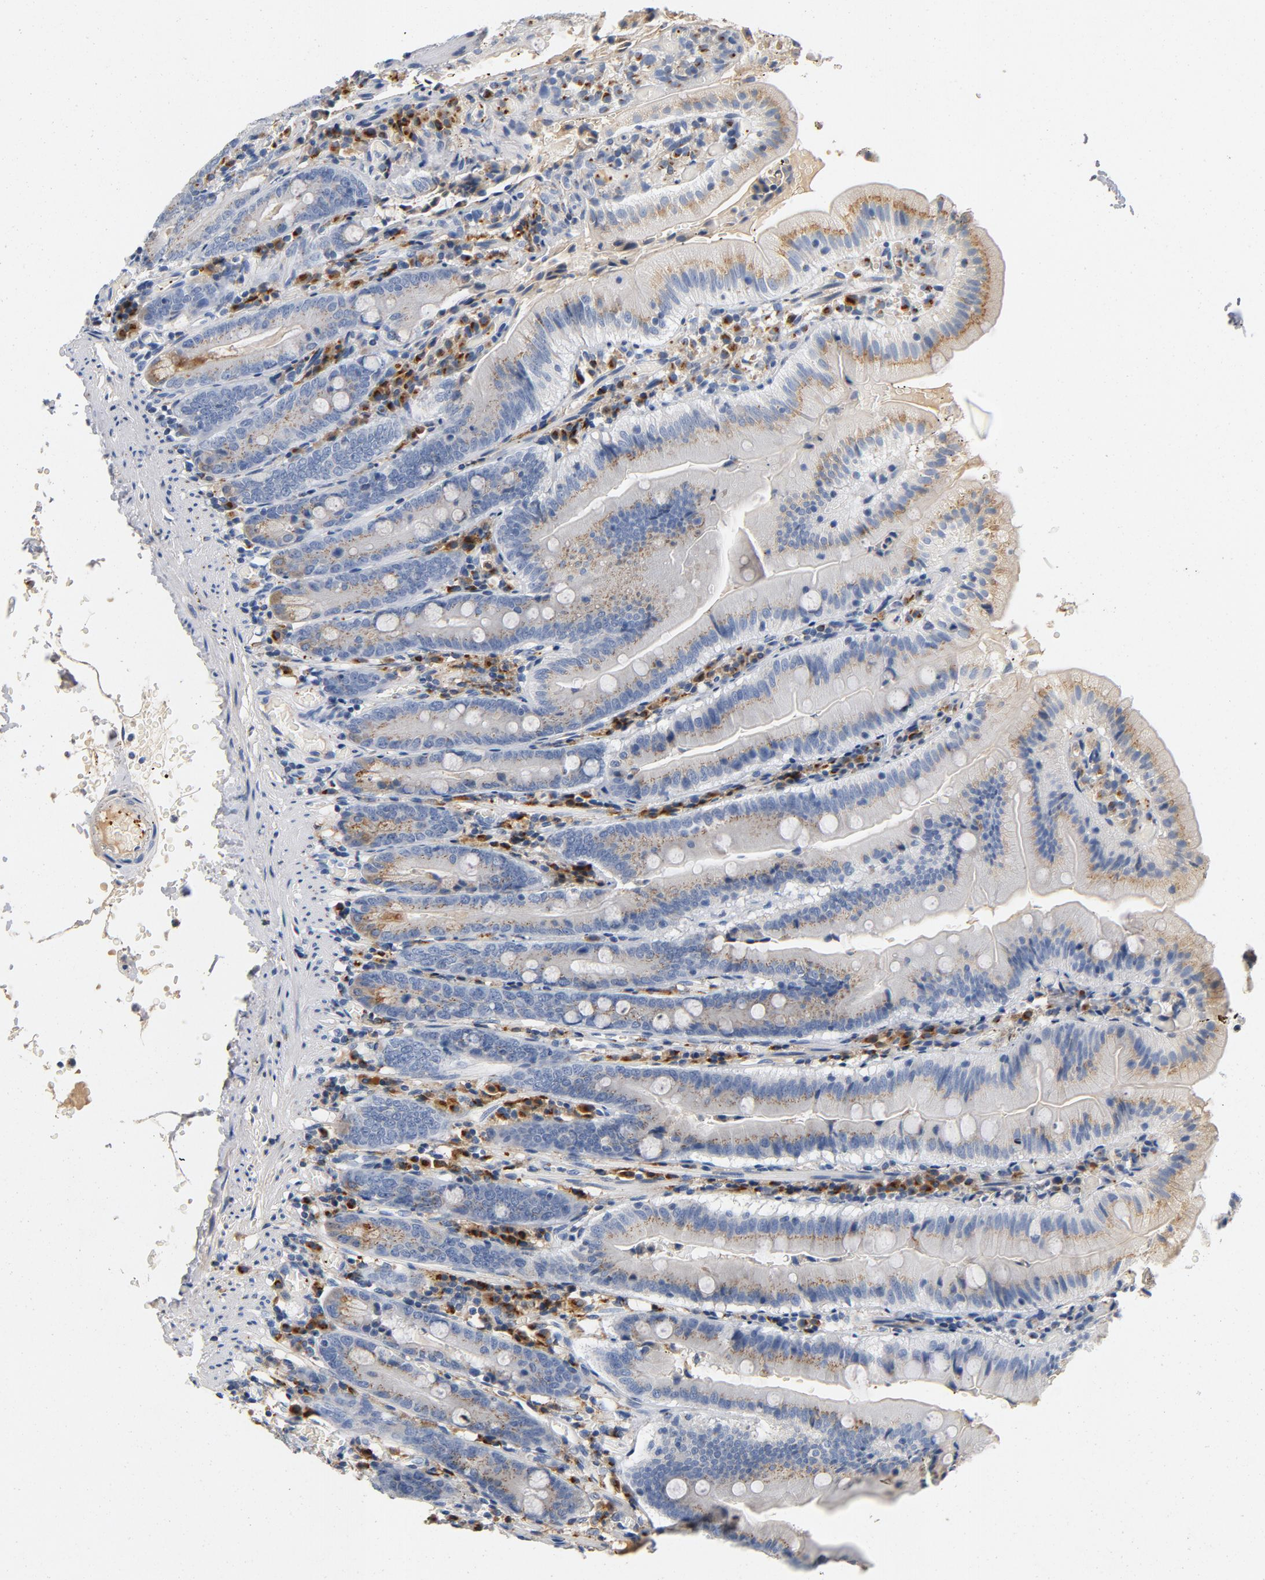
{"staining": {"intensity": "weak", "quantity": "25%-75%", "location": "cytoplasmic/membranous"}, "tissue": "small intestine", "cell_type": "Glandular cells", "image_type": "normal", "snomed": [{"axis": "morphology", "description": "Normal tissue, NOS"}, {"axis": "topography", "description": "Small intestine"}], "caption": "Glandular cells reveal low levels of weak cytoplasmic/membranous staining in about 25%-75% of cells in benign human small intestine. The protein is stained brown, and the nuclei are stained in blue (DAB IHC with brightfield microscopy, high magnification).", "gene": "LMAN2", "patient": {"sex": "male", "age": 71}}